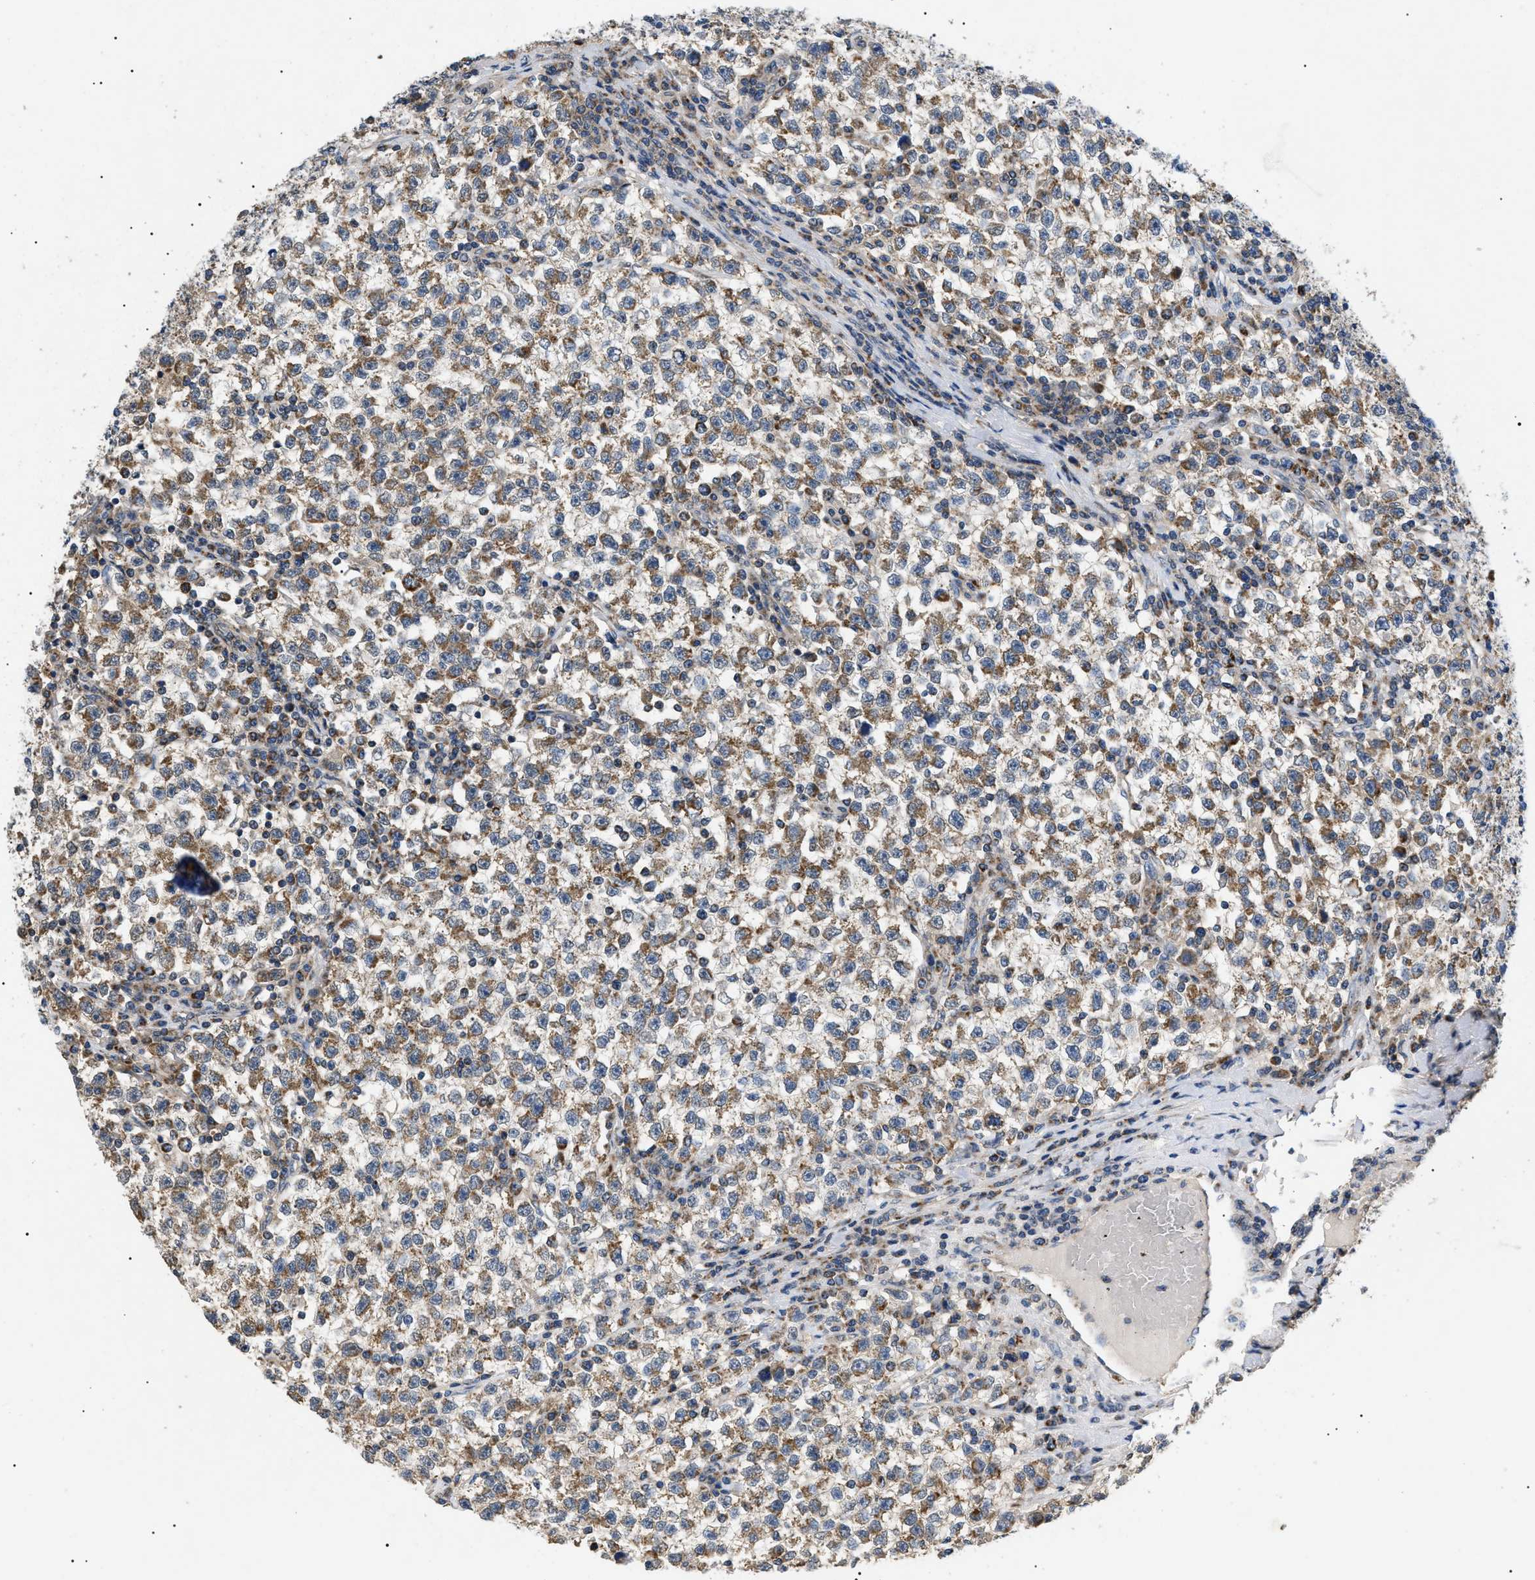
{"staining": {"intensity": "moderate", "quantity": ">75%", "location": "cytoplasmic/membranous"}, "tissue": "testis cancer", "cell_type": "Tumor cells", "image_type": "cancer", "snomed": [{"axis": "morphology", "description": "Seminoma, NOS"}, {"axis": "topography", "description": "Testis"}], "caption": "Immunohistochemistry of testis cancer demonstrates medium levels of moderate cytoplasmic/membranous expression in about >75% of tumor cells.", "gene": "TOMM6", "patient": {"sex": "male", "age": 22}}